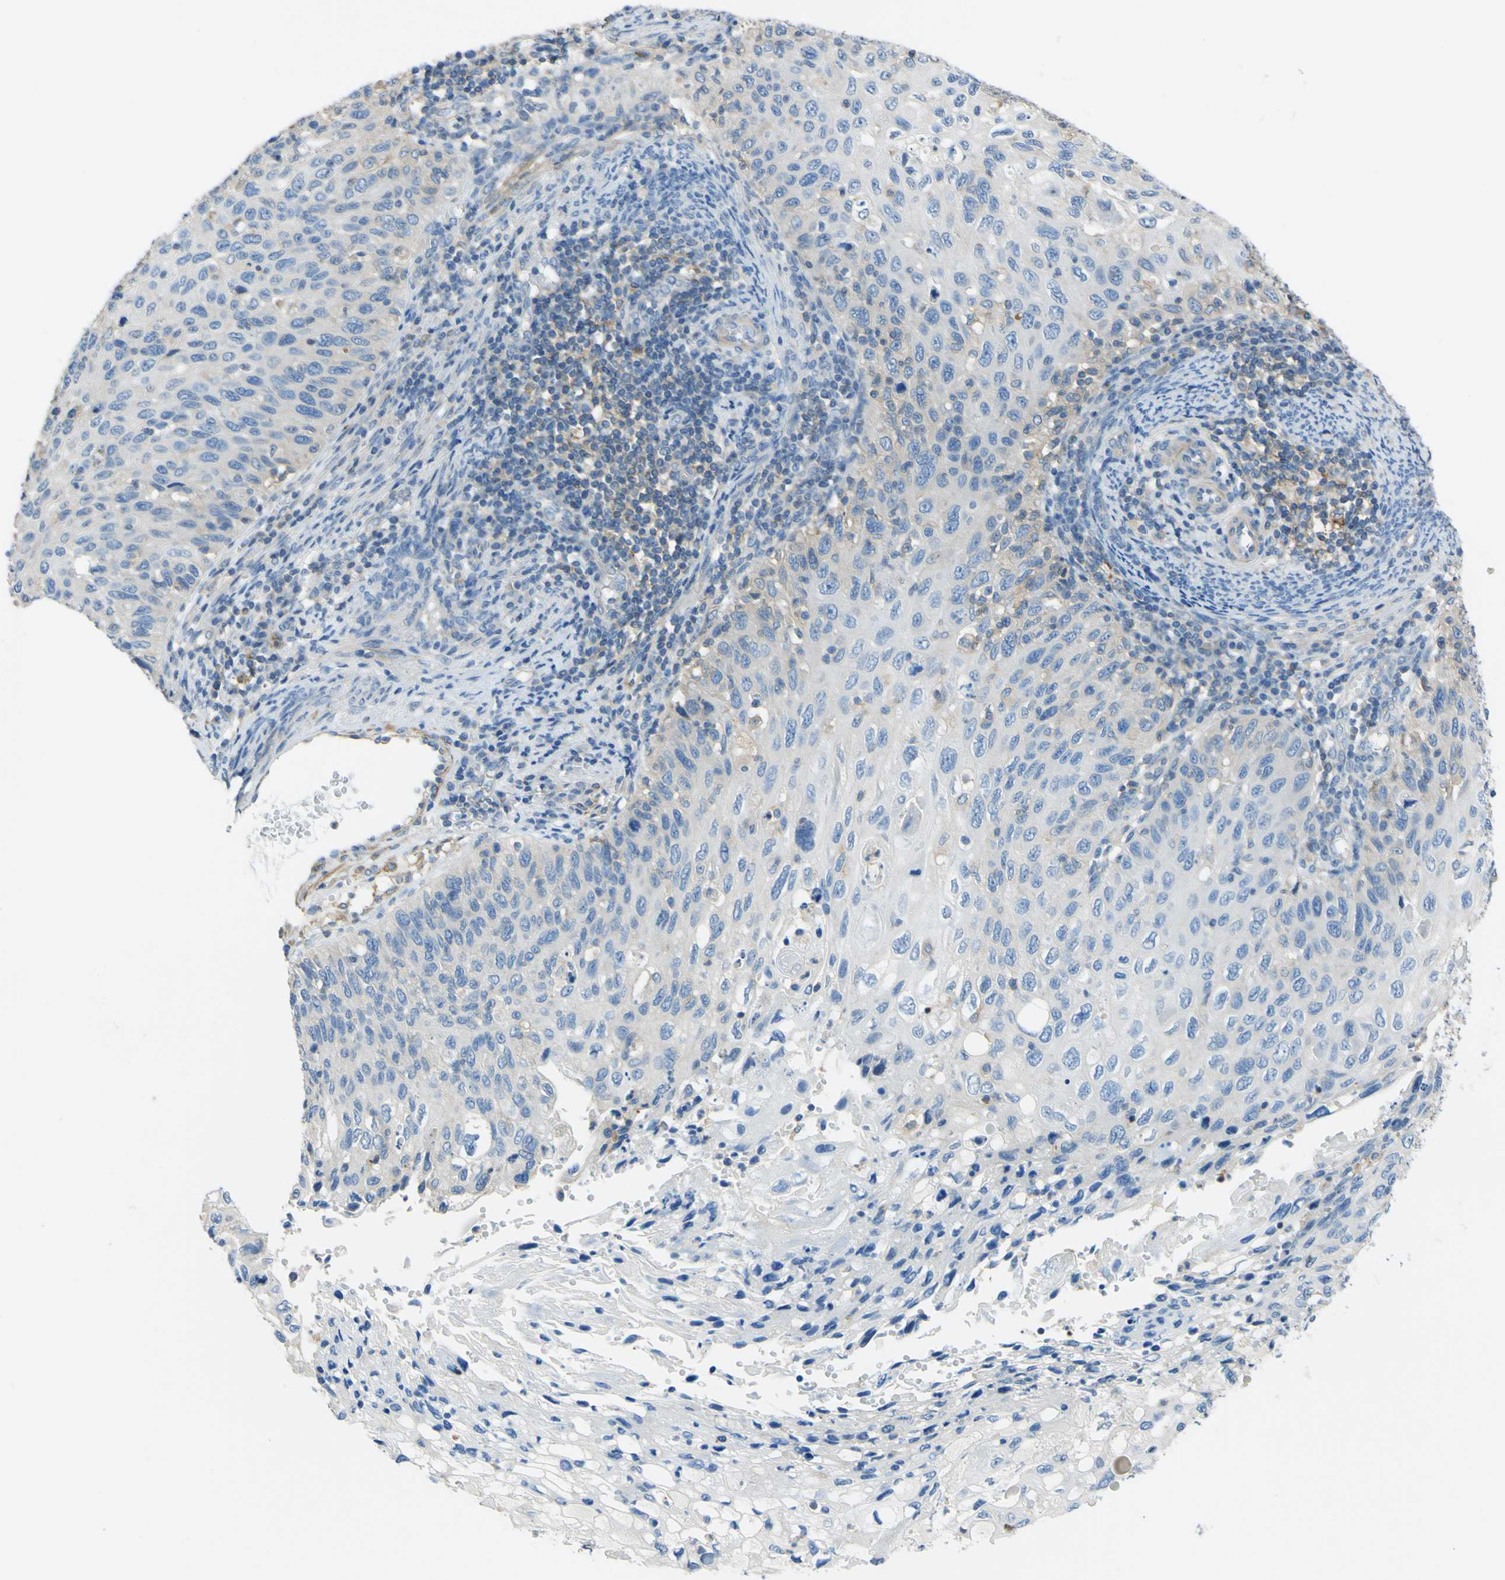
{"staining": {"intensity": "weak", "quantity": "25%-75%", "location": "cytoplasmic/membranous"}, "tissue": "cervical cancer", "cell_type": "Tumor cells", "image_type": "cancer", "snomed": [{"axis": "morphology", "description": "Squamous cell carcinoma, NOS"}, {"axis": "topography", "description": "Cervix"}], "caption": "Human cervical cancer stained with a brown dye exhibits weak cytoplasmic/membranous positive expression in approximately 25%-75% of tumor cells.", "gene": "OGN", "patient": {"sex": "female", "age": 70}}